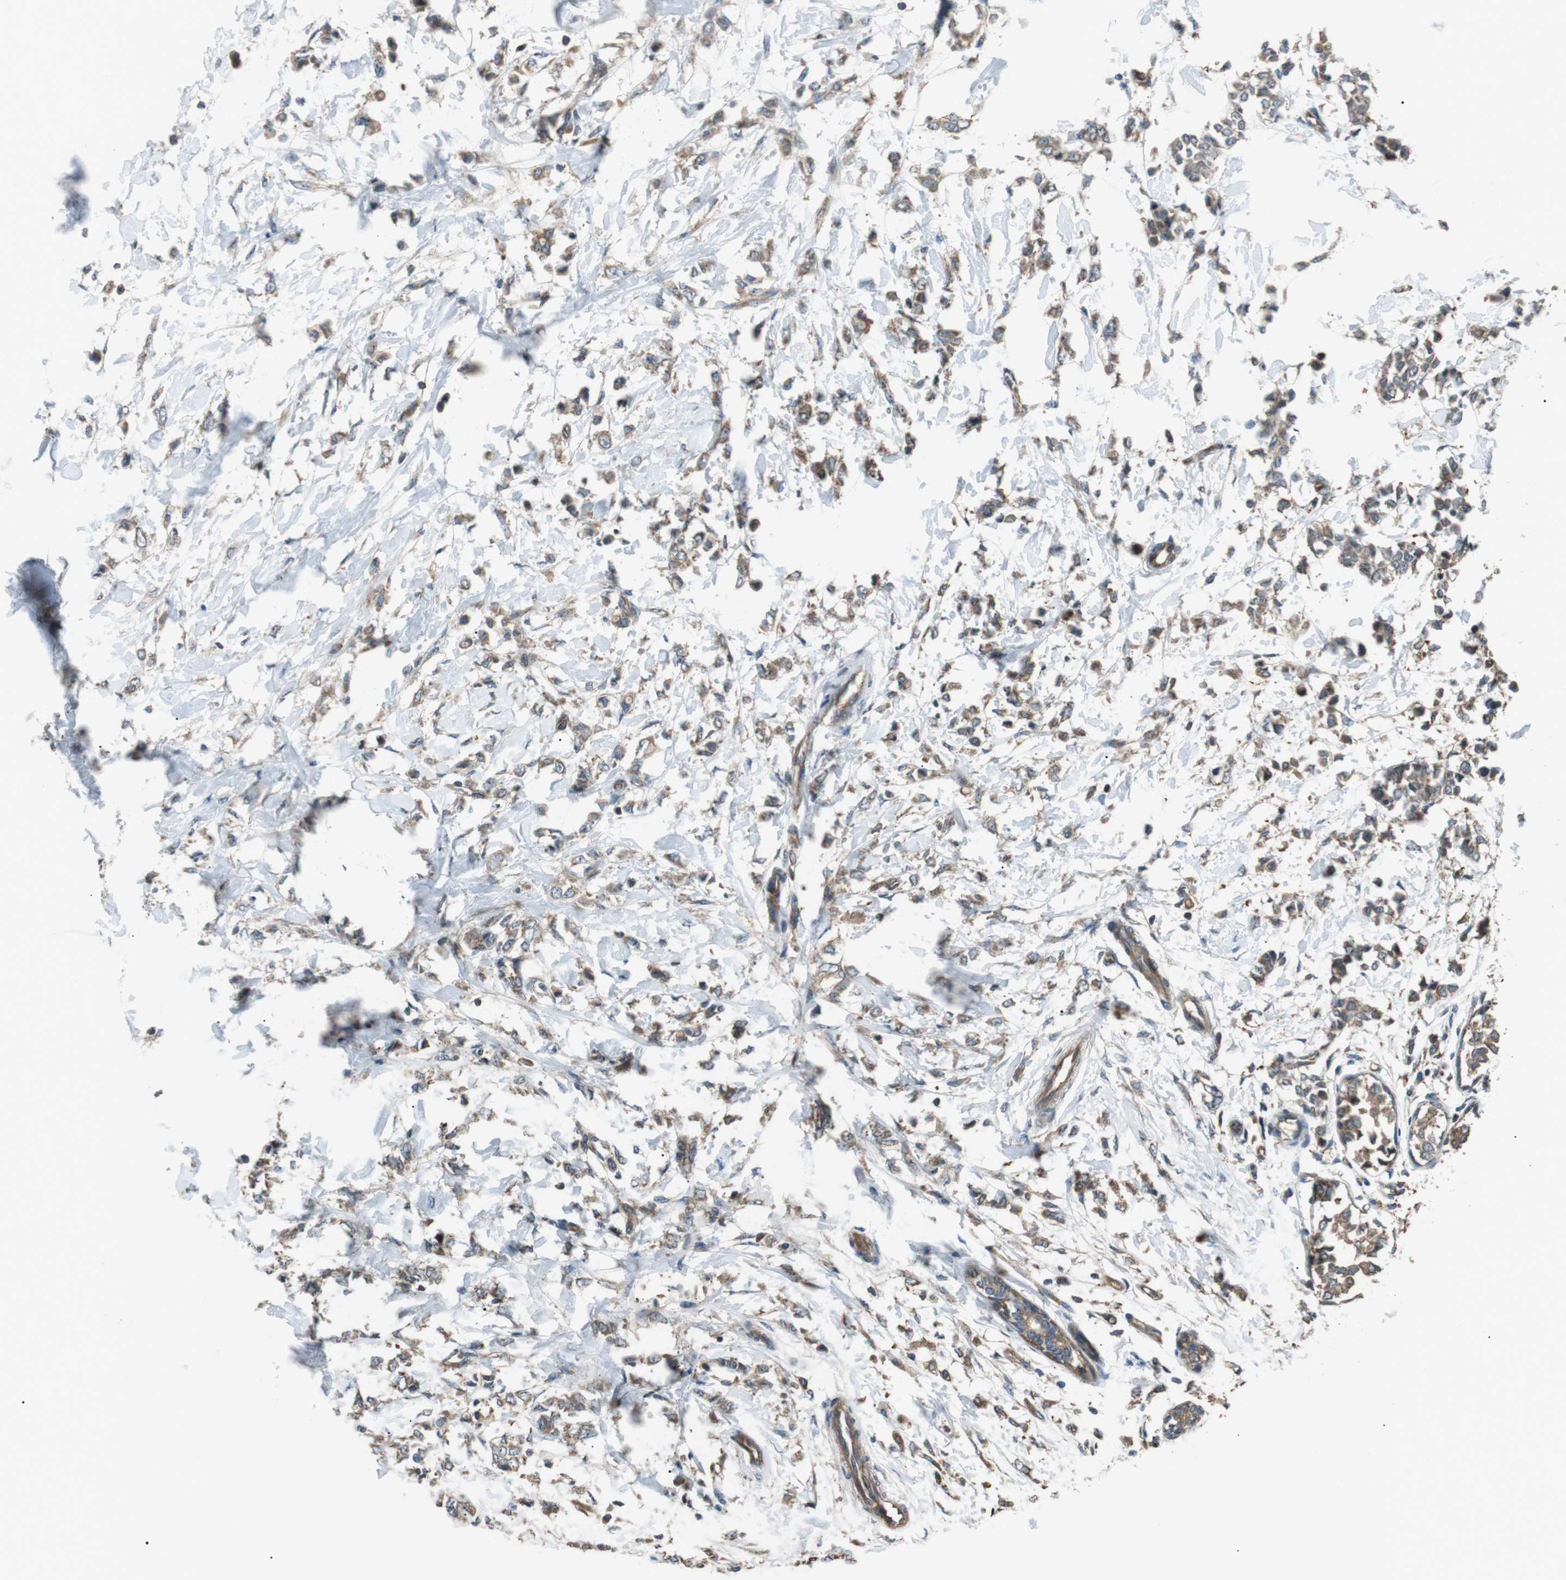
{"staining": {"intensity": "weak", "quantity": ">75%", "location": "cytoplasmic/membranous"}, "tissue": "breast cancer", "cell_type": "Tumor cells", "image_type": "cancer", "snomed": [{"axis": "morphology", "description": "Lobular carcinoma, in situ"}, {"axis": "morphology", "description": "Lobular carcinoma"}, {"axis": "topography", "description": "Breast"}], "caption": "Immunohistochemical staining of human breast lobular carcinoma shows low levels of weak cytoplasmic/membranous staining in approximately >75% of tumor cells. (Brightfield microscopy of DAB IHC at high magnification).", "gene": "GPR161", "patient": {"sex": "female", "age": 41}}